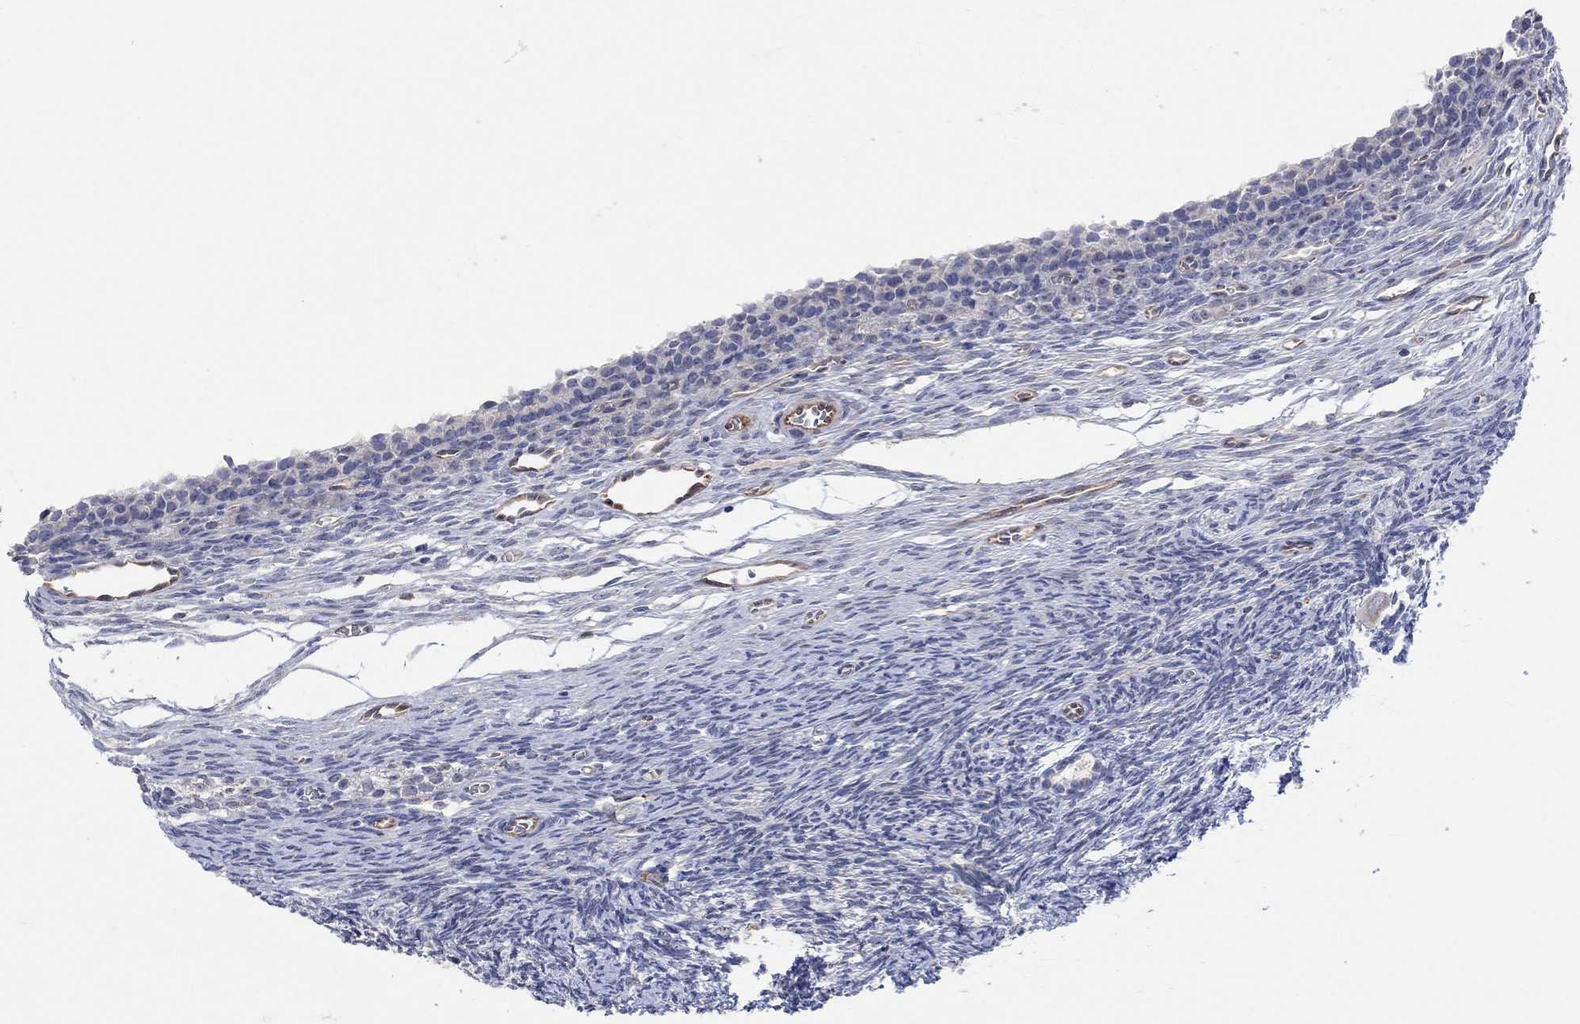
{"staining": {"intensity": "negative", "quantity": "none", "location": "none"}, "tissue": "ovary", "cell_type": "Follicle cells", "image_type": "normal", "snomed": [{"axis": "morphology", "description": "Normal tissue, NOS"}, {"axis": "topography", "description": "Ovary"}], "caption": "Immunohistochemical staining of benign human ovary displays no significant staining in follicle cells.", "gene": "TGM2", "patient": {"sex": "female", "age": 27}}